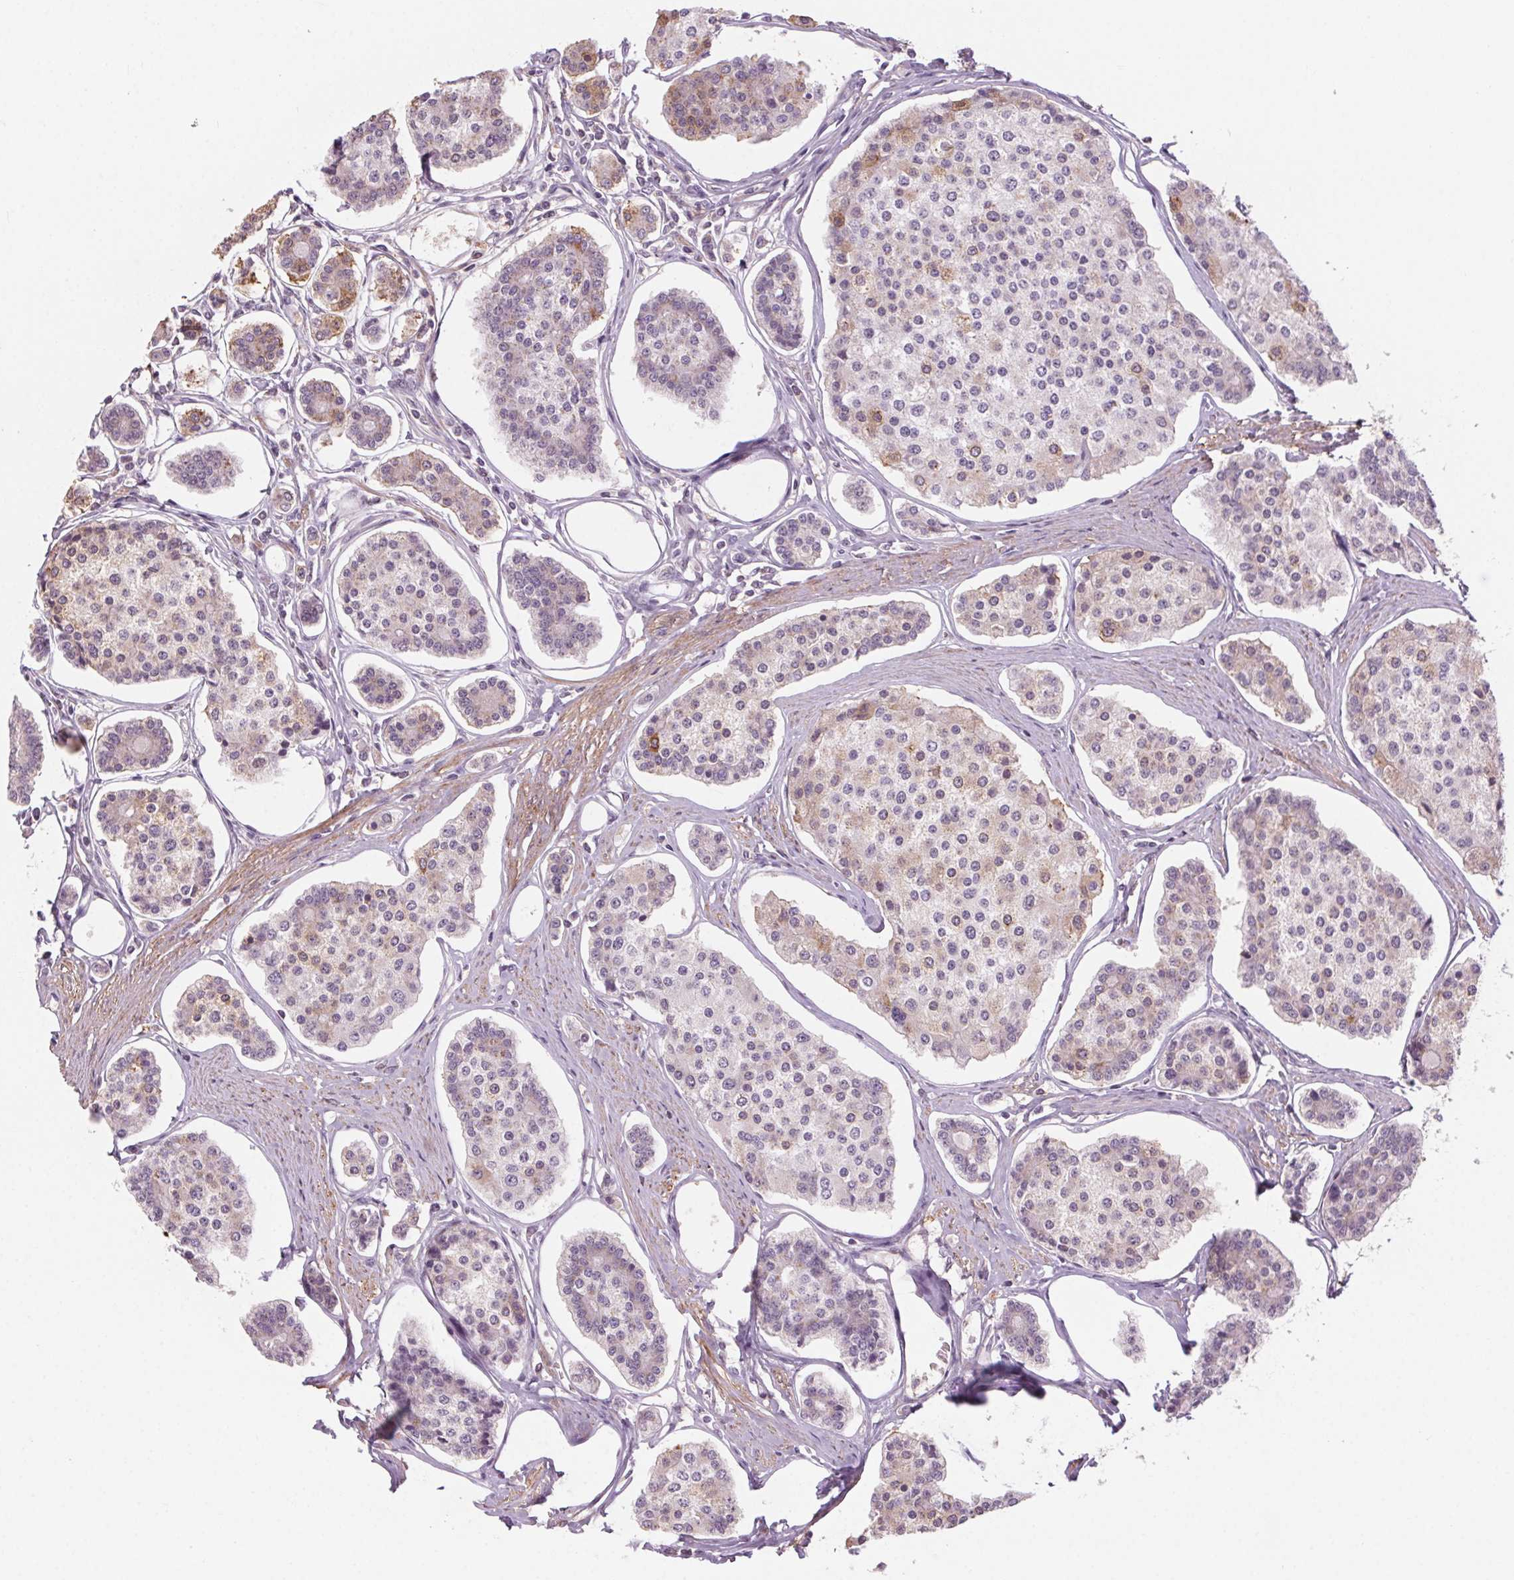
{"staining": {"intensity": "weak", "quantity": "<25%", "location": "cytoplasmic/membranous"}, "tissue": "carcinoid", "cell_type": "Tumor cells", "image_type": "cancer", "snomed": [{"axis": "morphology", "description": "Carcinoid, malignant, NOS"}, {"axis": "topography", "description": "Small intestine"}], "caption": "Malignant carcinoid was stained to show a protein in brown. There is no significant expression in tumor cells.", "gene": "HHLA2", "patient": {"sex": "female", "age": 65}}